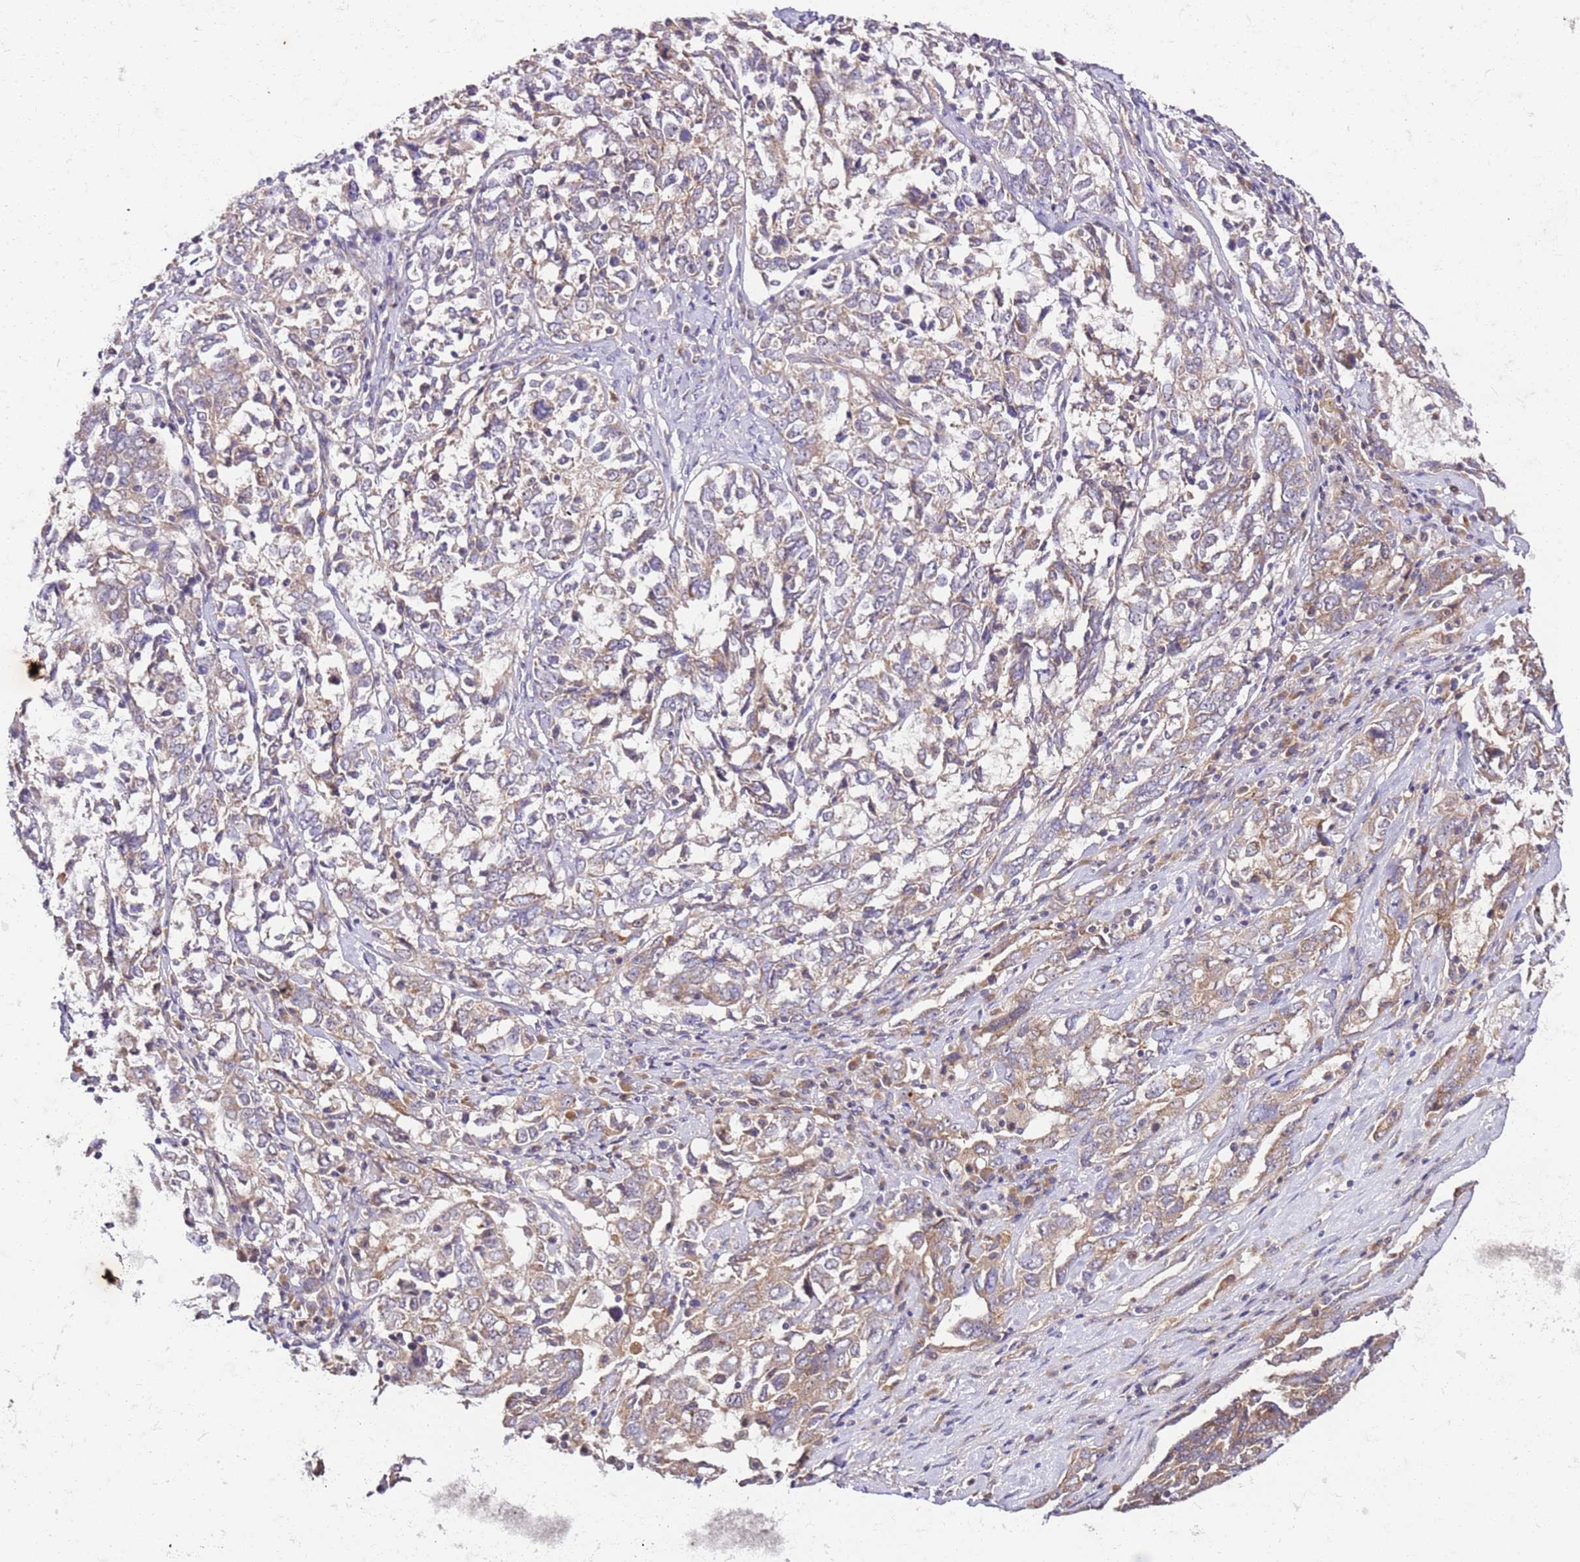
{"staining": {"intensity": "weak", "quantity": "25%-75%", "location": "cytoplasmic/membranous"}, "tissue": "ovarian cancer", "cell_type": "Tumor cells", "image_type": "cancer", "snomed": [{"axis": "morphology", "description": "Carcinoma, endometroid"}, {"axis": "topography", "description": "Ovary"}], "caption": "High-power microscopy captured an IHC micrograph of ovarian cancer, revealing weak cytoplasmic/membranous staining in approximately 25%-75% of tumor cells.", "gene": "OSBP", "patient": {"sex": "female", "age": 62}}